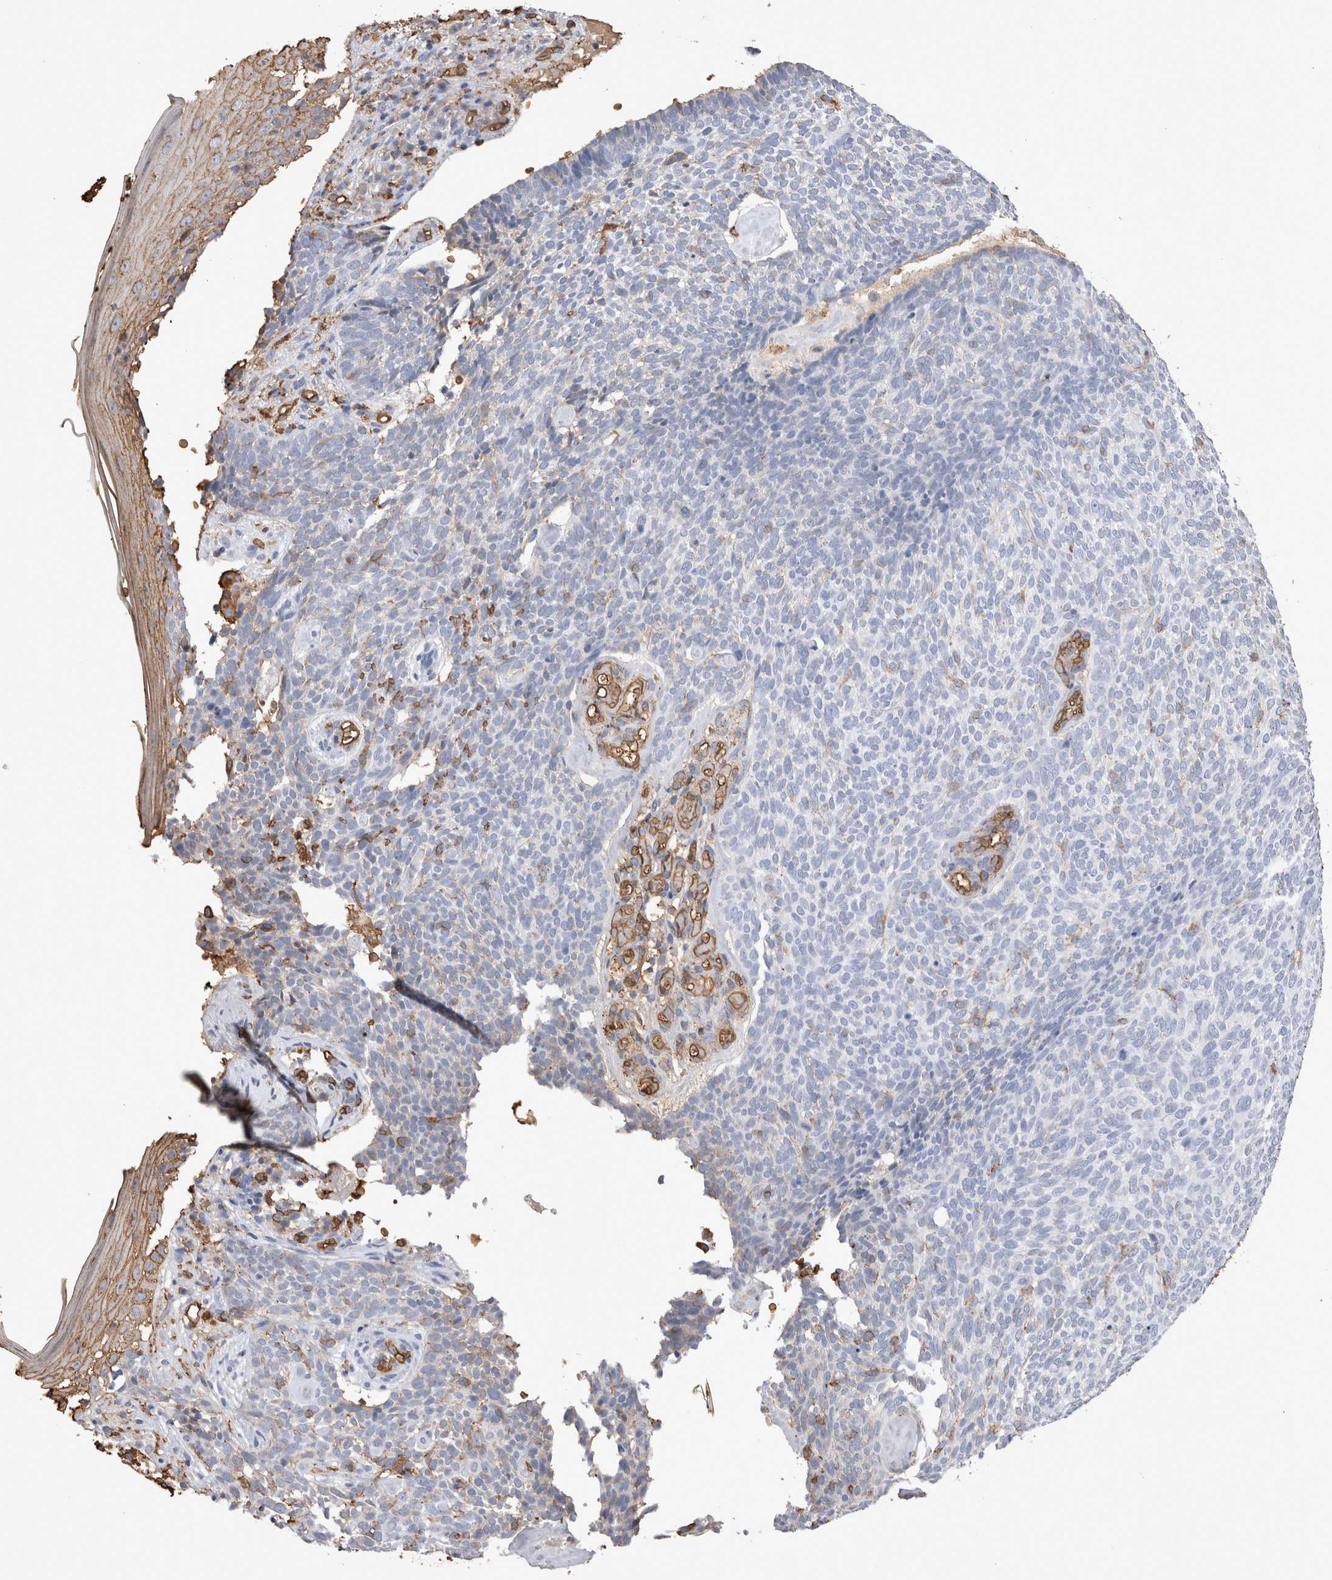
{"staining": {"intensity": "negative", "quantity": "none", "location": "none"}, "tissue": "skin cancer", "cell_type": "Tumor cells", "image_type": "cancer", "snomed": [{"axis": "morphology", "description": "Basal cell carcinoma"}, {"axis": "topography", "description": "Skin"}], "caption": "DAB (3,3'-diaminobenzidine) immunohistochemical staining of human basal cell carcinoma (skin) reveals no significant positivity in tumor cells.", "gene": "IL17RC", "patient": {"sex": "female", "age": 84}}